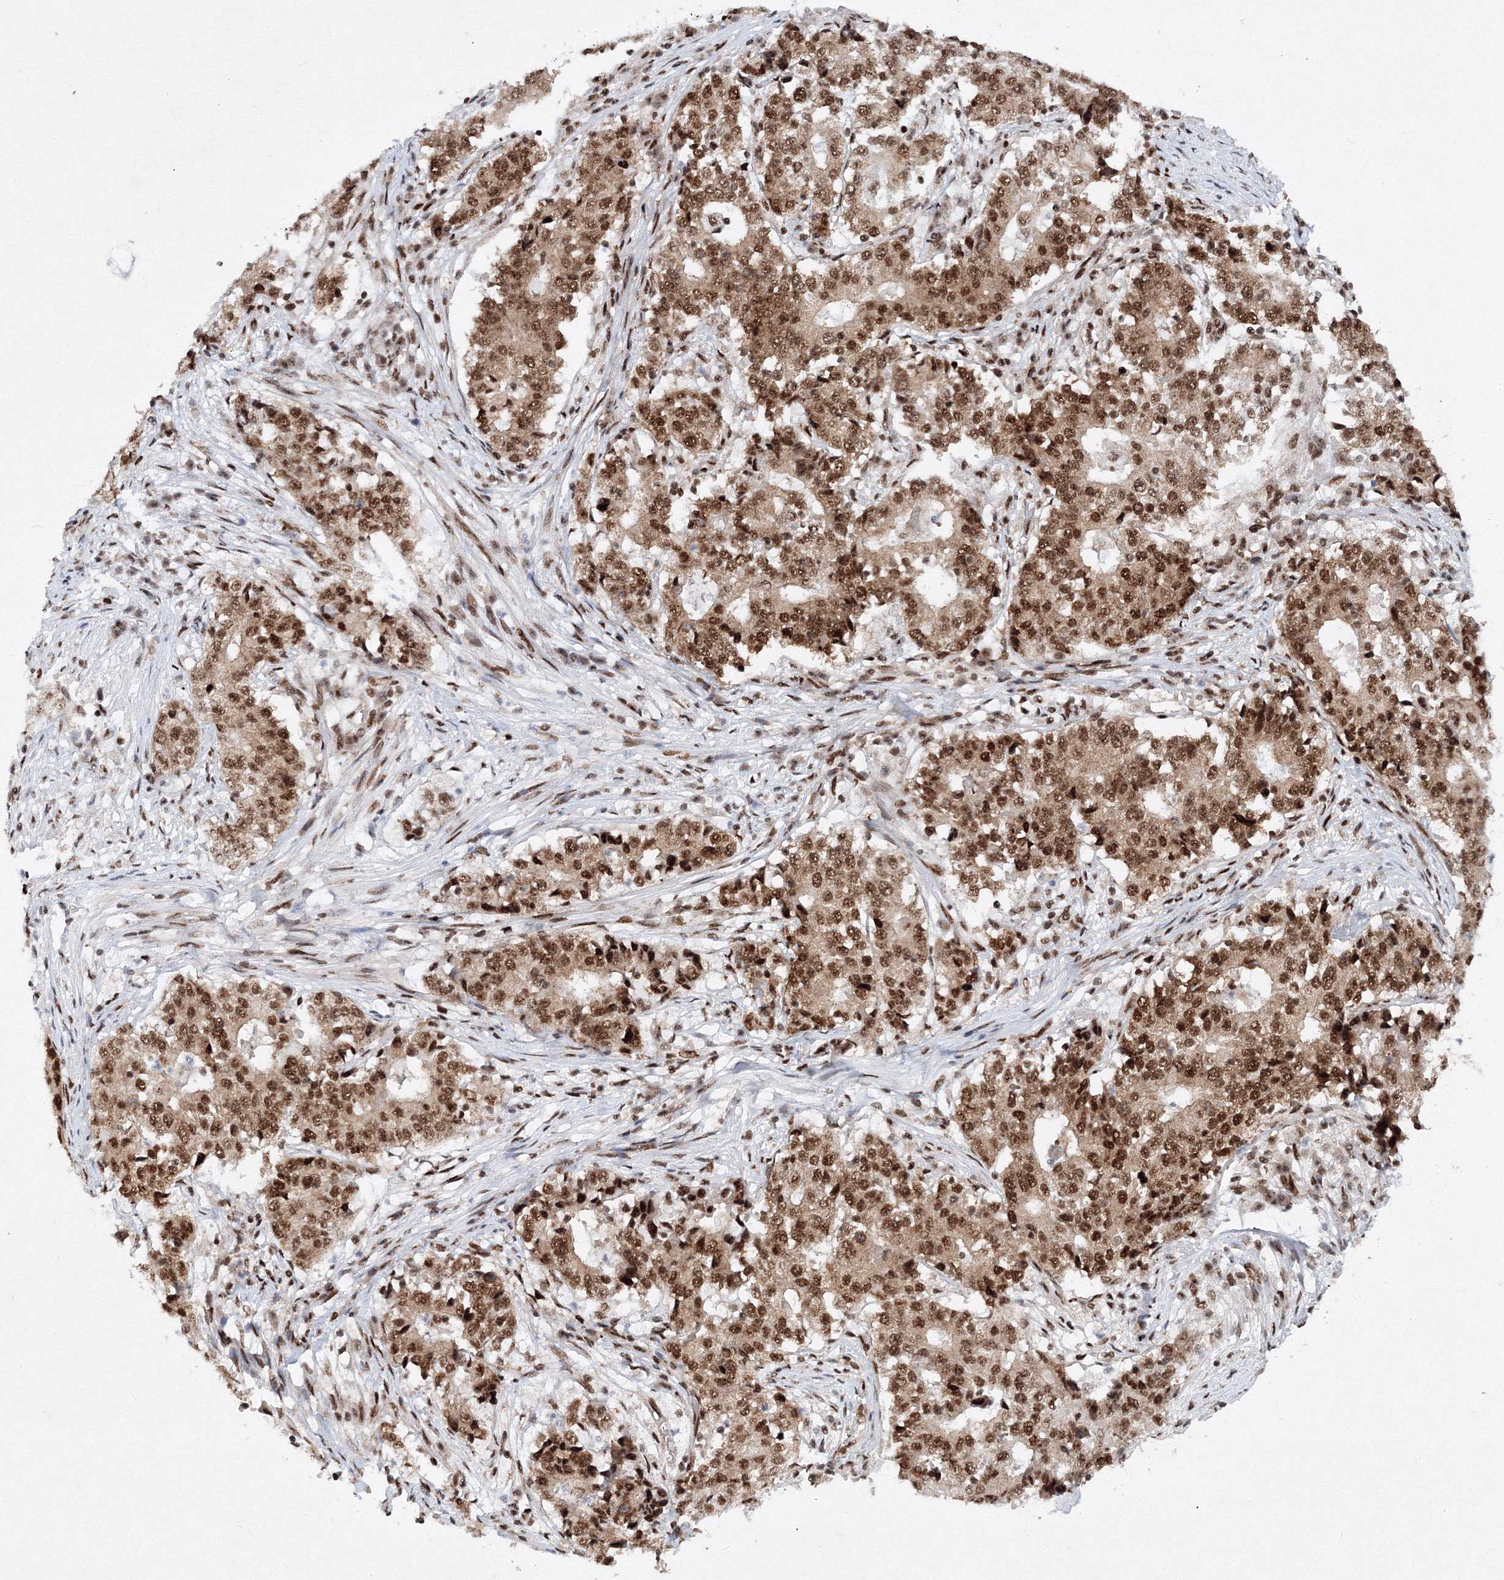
{"staining": {"intensity": "moderate", "quantity": ">75%", "location": "cytoplasmic/membranous,nuclear"}, "tissue": "stomach cancer", "cell_type": "Tumor cells", "image_type": "cancer", "snomed": [{"axis": "morphology", "description": "Adenocarcinoma, NOS"}, {"axis": "topography", "description": "Stomach"}], "caption": "Protein staining reveals moderate cytoplasmic/membranous and nuclear staining in about >75% of tumor cells in stomach cancer. The protein of interest is stained brown, and the nuclei are stained in blue (DAB IHC with brightfield microscopy, high magnification).", "gene": "SNRPC", "patient": {"sex": "male", "age": 59}}